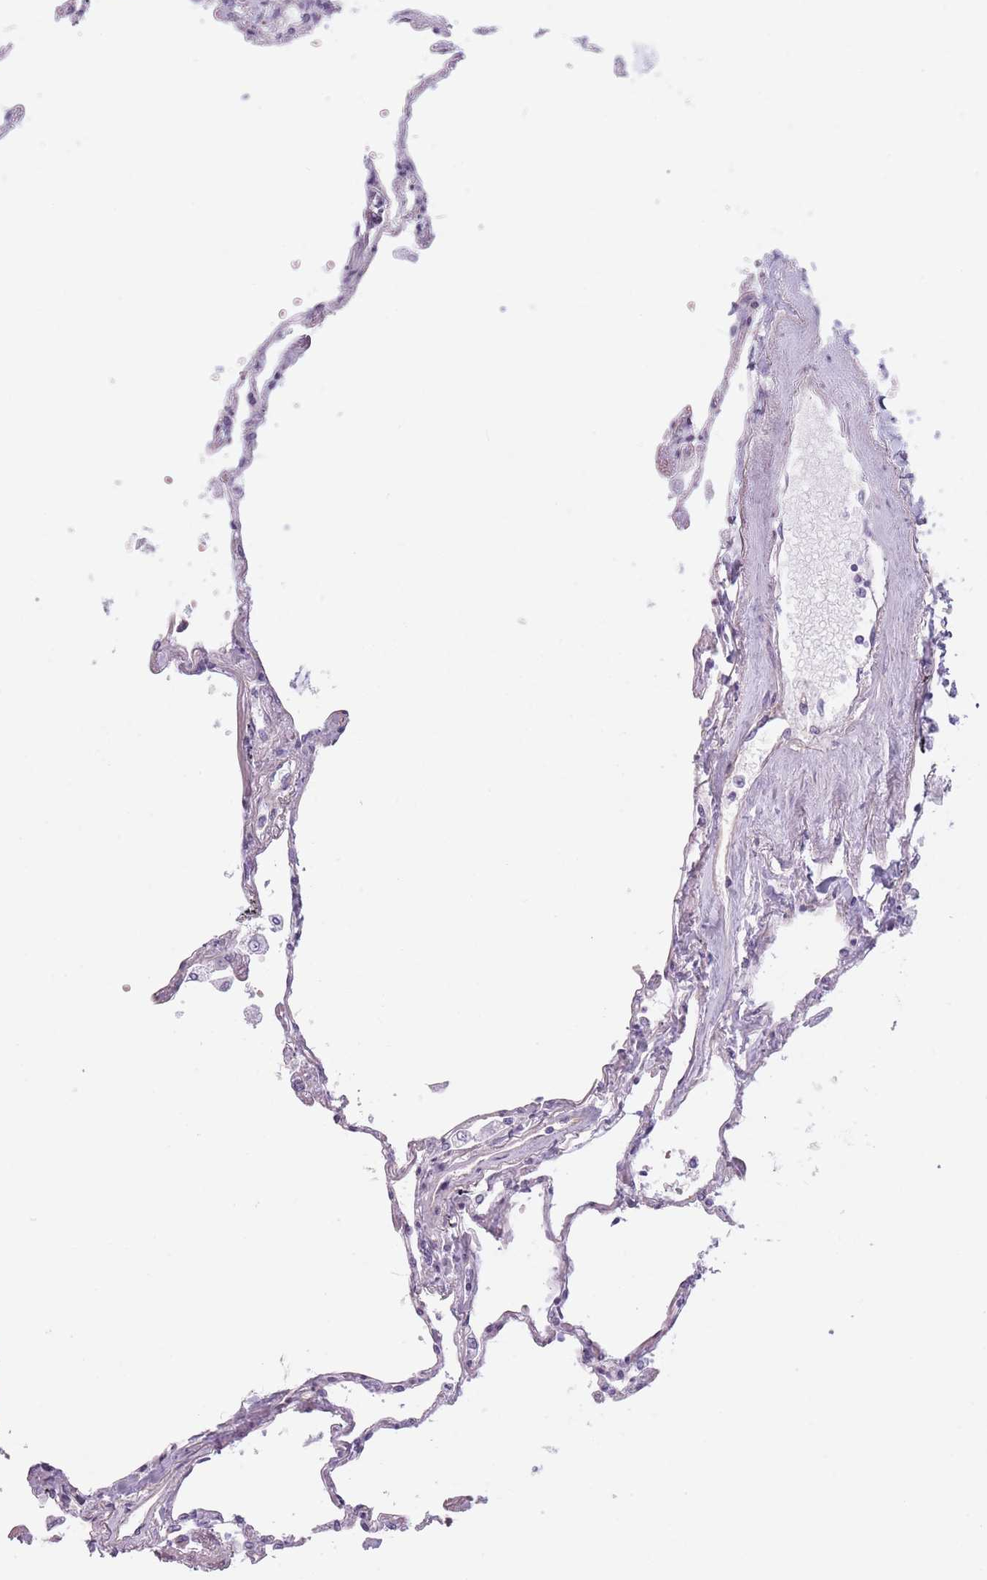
{"staining": {"intensity": "moderate", "quantity": "<25%", "location": "cytoplasmic/membranous"}, "tissue": "lung", "cell_type": "Alveolar cells", "image_type": "normal", "snomed": [{"axis": "morphology", "description": "Normal tissue, NOS"}, {"axis": "topography", "description": "Lung"}], "caption": "Lung stained with a brown dye shows moderate cytoplasmic/membranous positive positivity in about <25% of alveolar cells.", "gene": "OR6B2", "patient": {"sex": "female", "age": 67}}